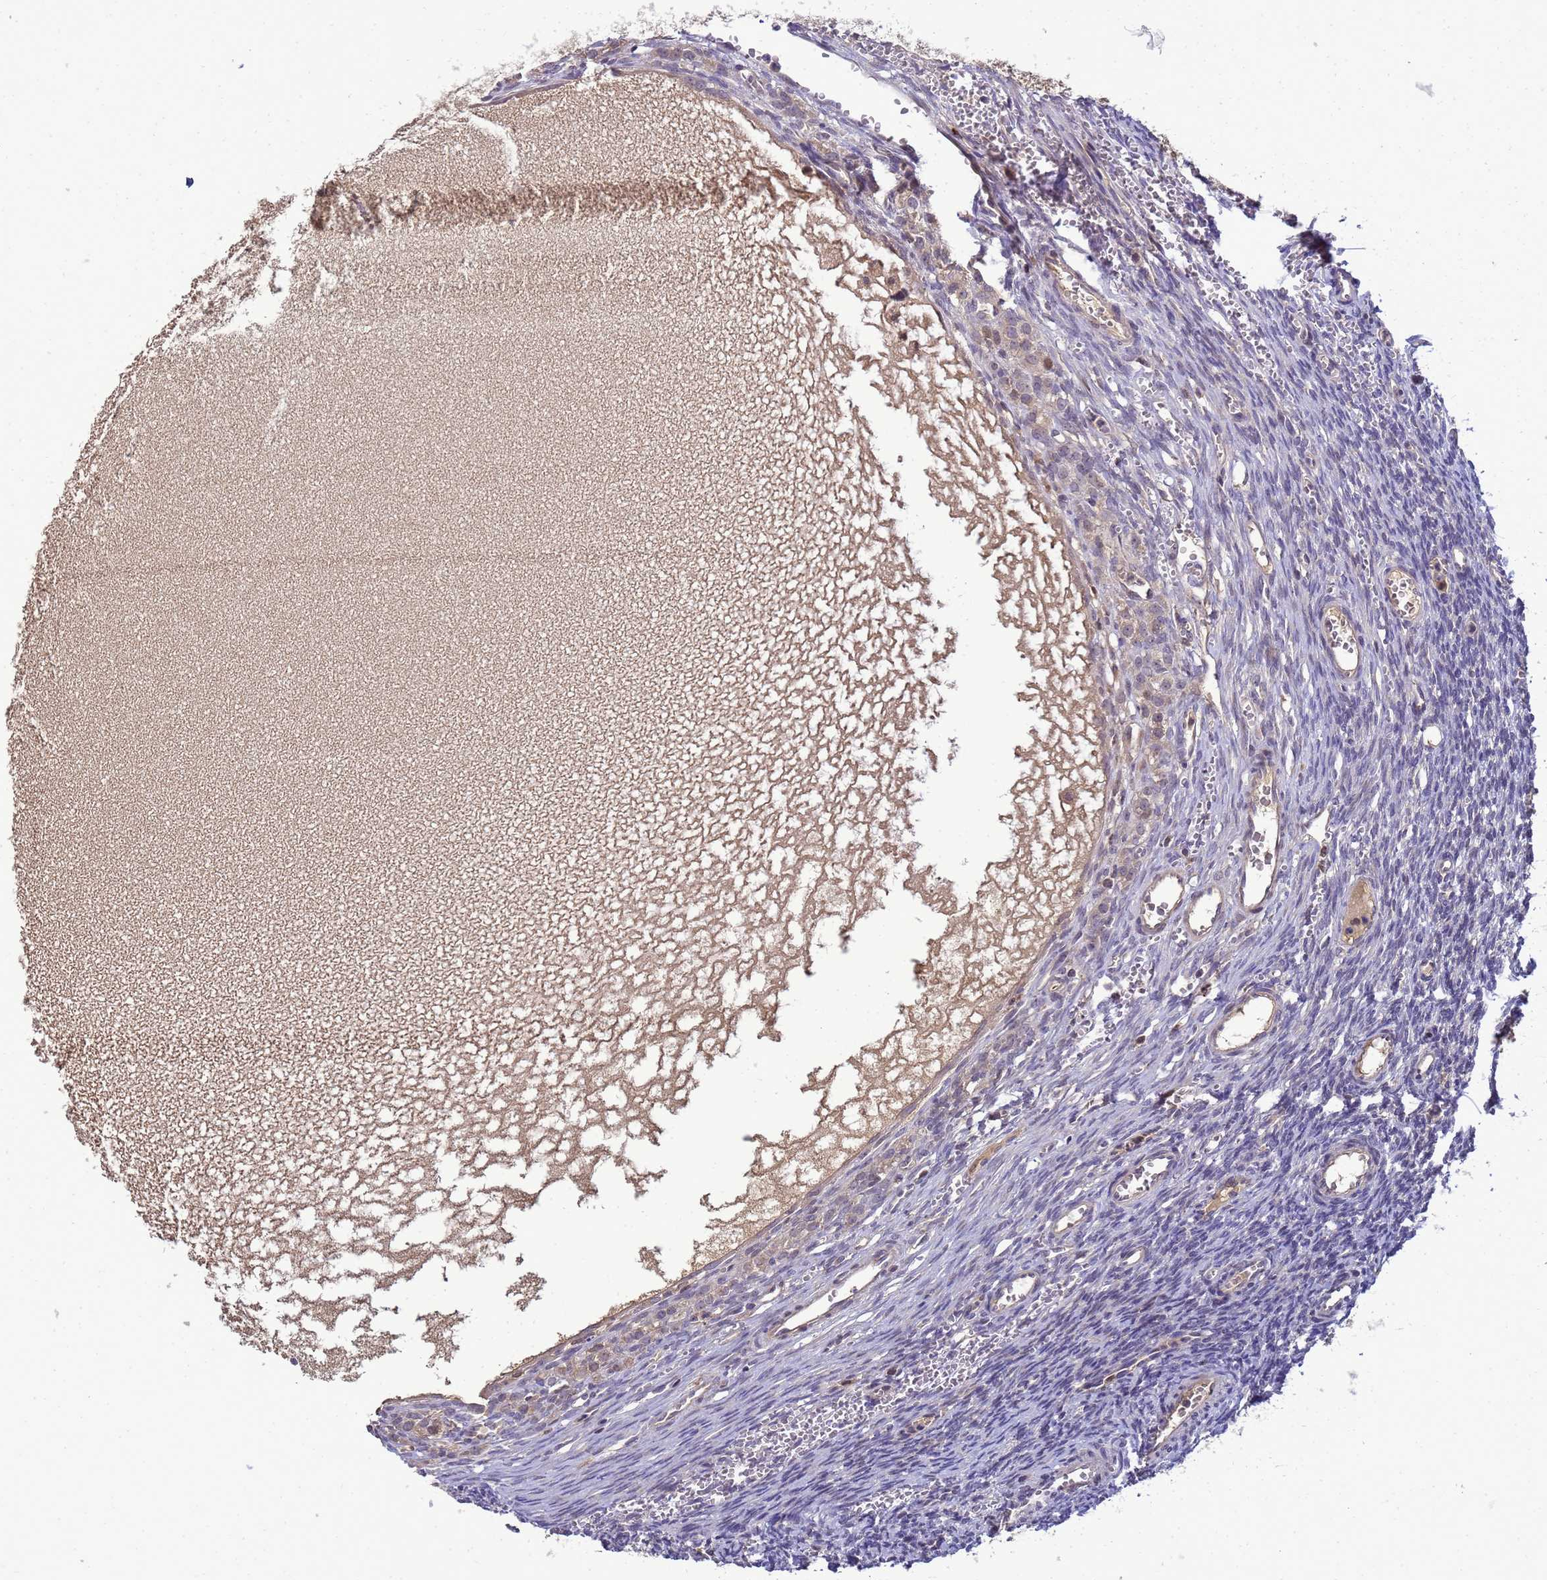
{"staining": {"intensity": "negative", "quantity": "none", "location": "none"}, "tissue": "ovary", "cell_type": "Ovarian stroma cells", "image_type": "normal", "snomed": [{"axis": "morphology", "description": "Normal tissue, NOS"}, {"axis": "topography", "description": "Ovary"}], "caption": "Immunohistochemical staining of unremarkable ovary reveals no significant staining in ovarian stroma cells.", "gene": "TMEM74B", "patient": {"sex": "female", "age": 39}}